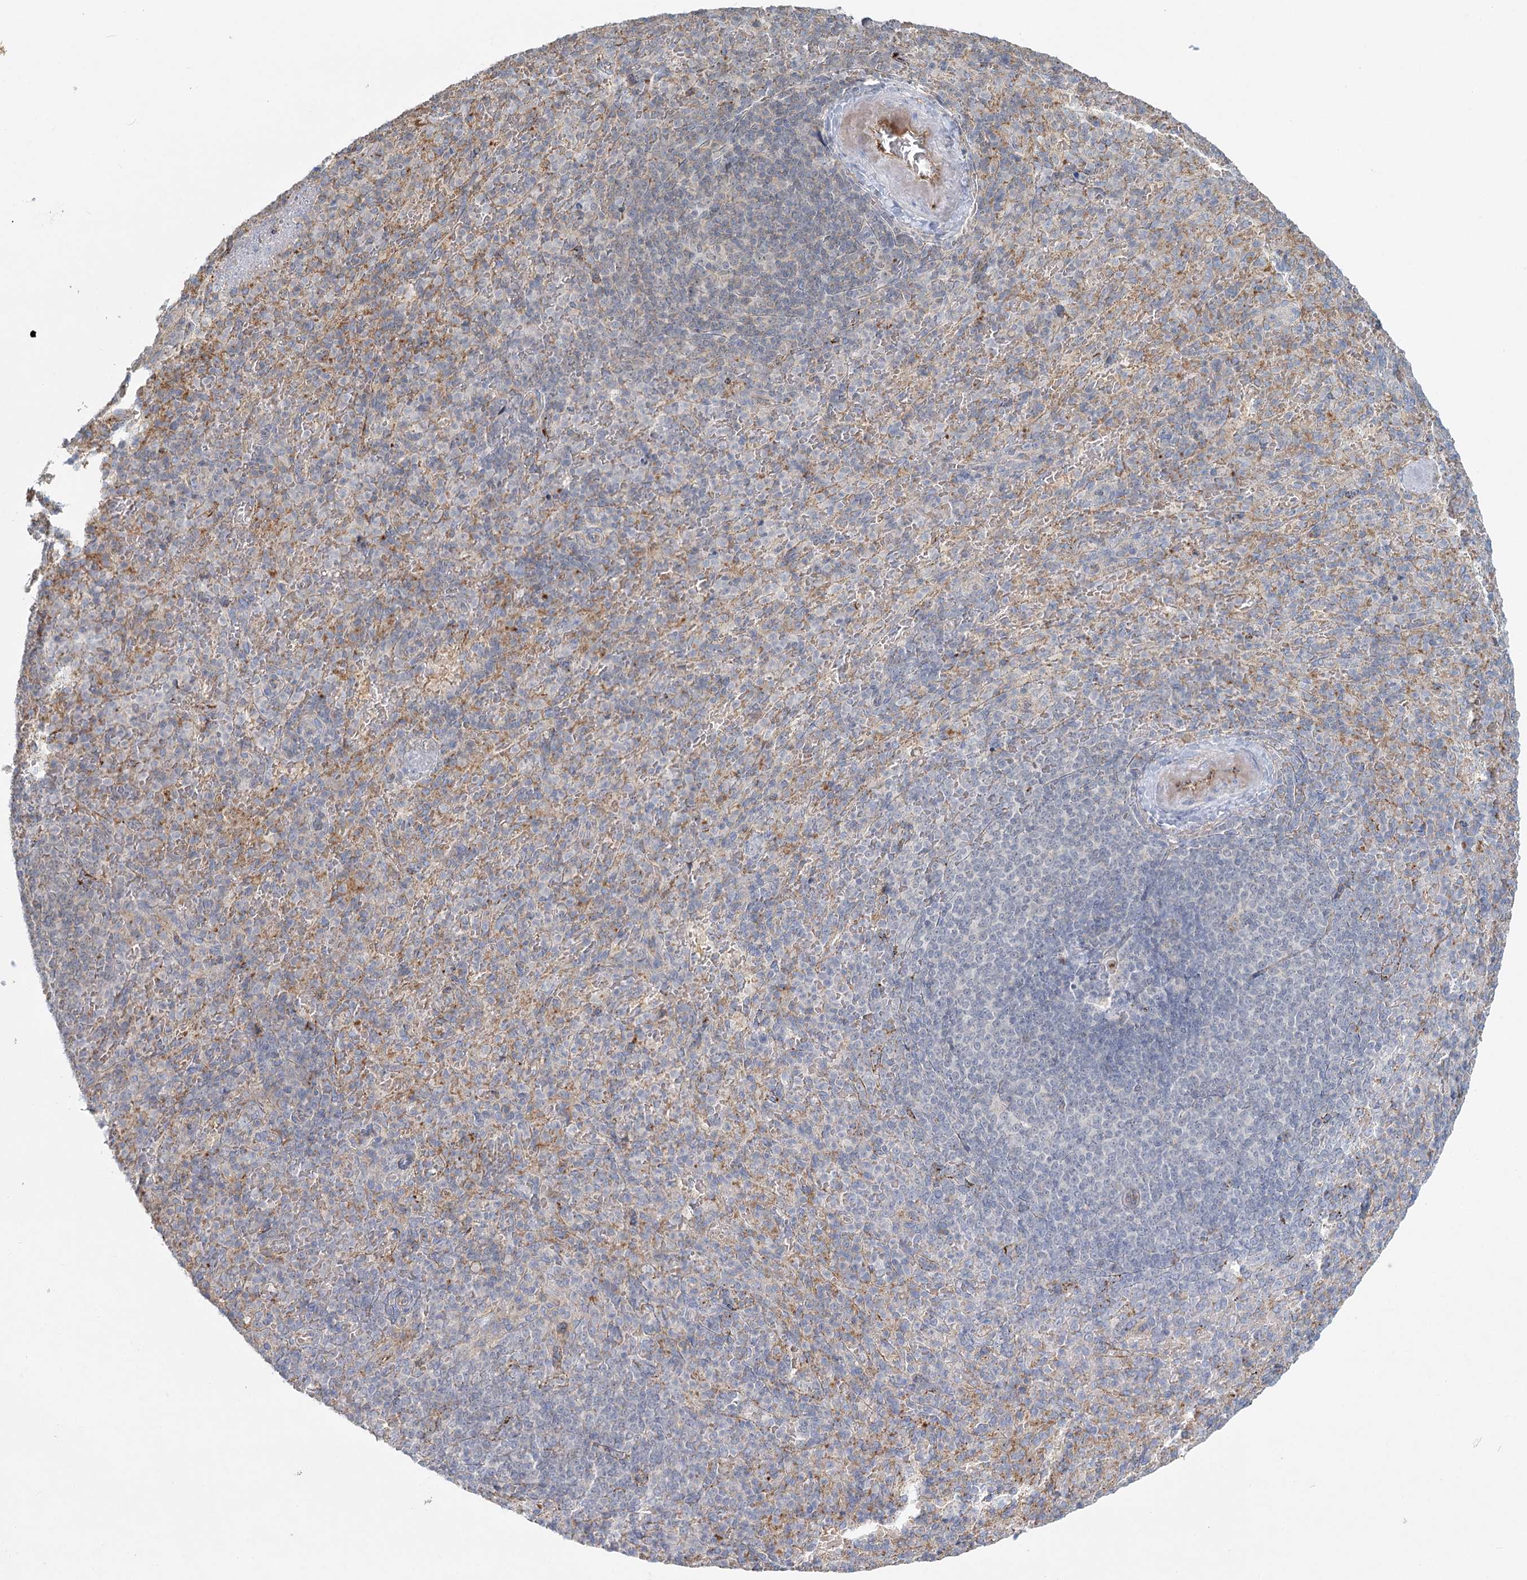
{"staining": {"intensity": "negative", "quantity": "none", "location": "none"}, "tissue": "spleen", "cell_type": "Cells in red pulp", "image_type": "normal", "snomed": [{"axis": "morphology", "description": "Normal tissue, NOS"}, {"axis": "topography", "description": "Spleen"}], "caption": "A micrograph of human spleen is negative for staining in cells in red pulp.", "gene": "KBTBD4", "patient": {"sex": "female", "age": 74}}